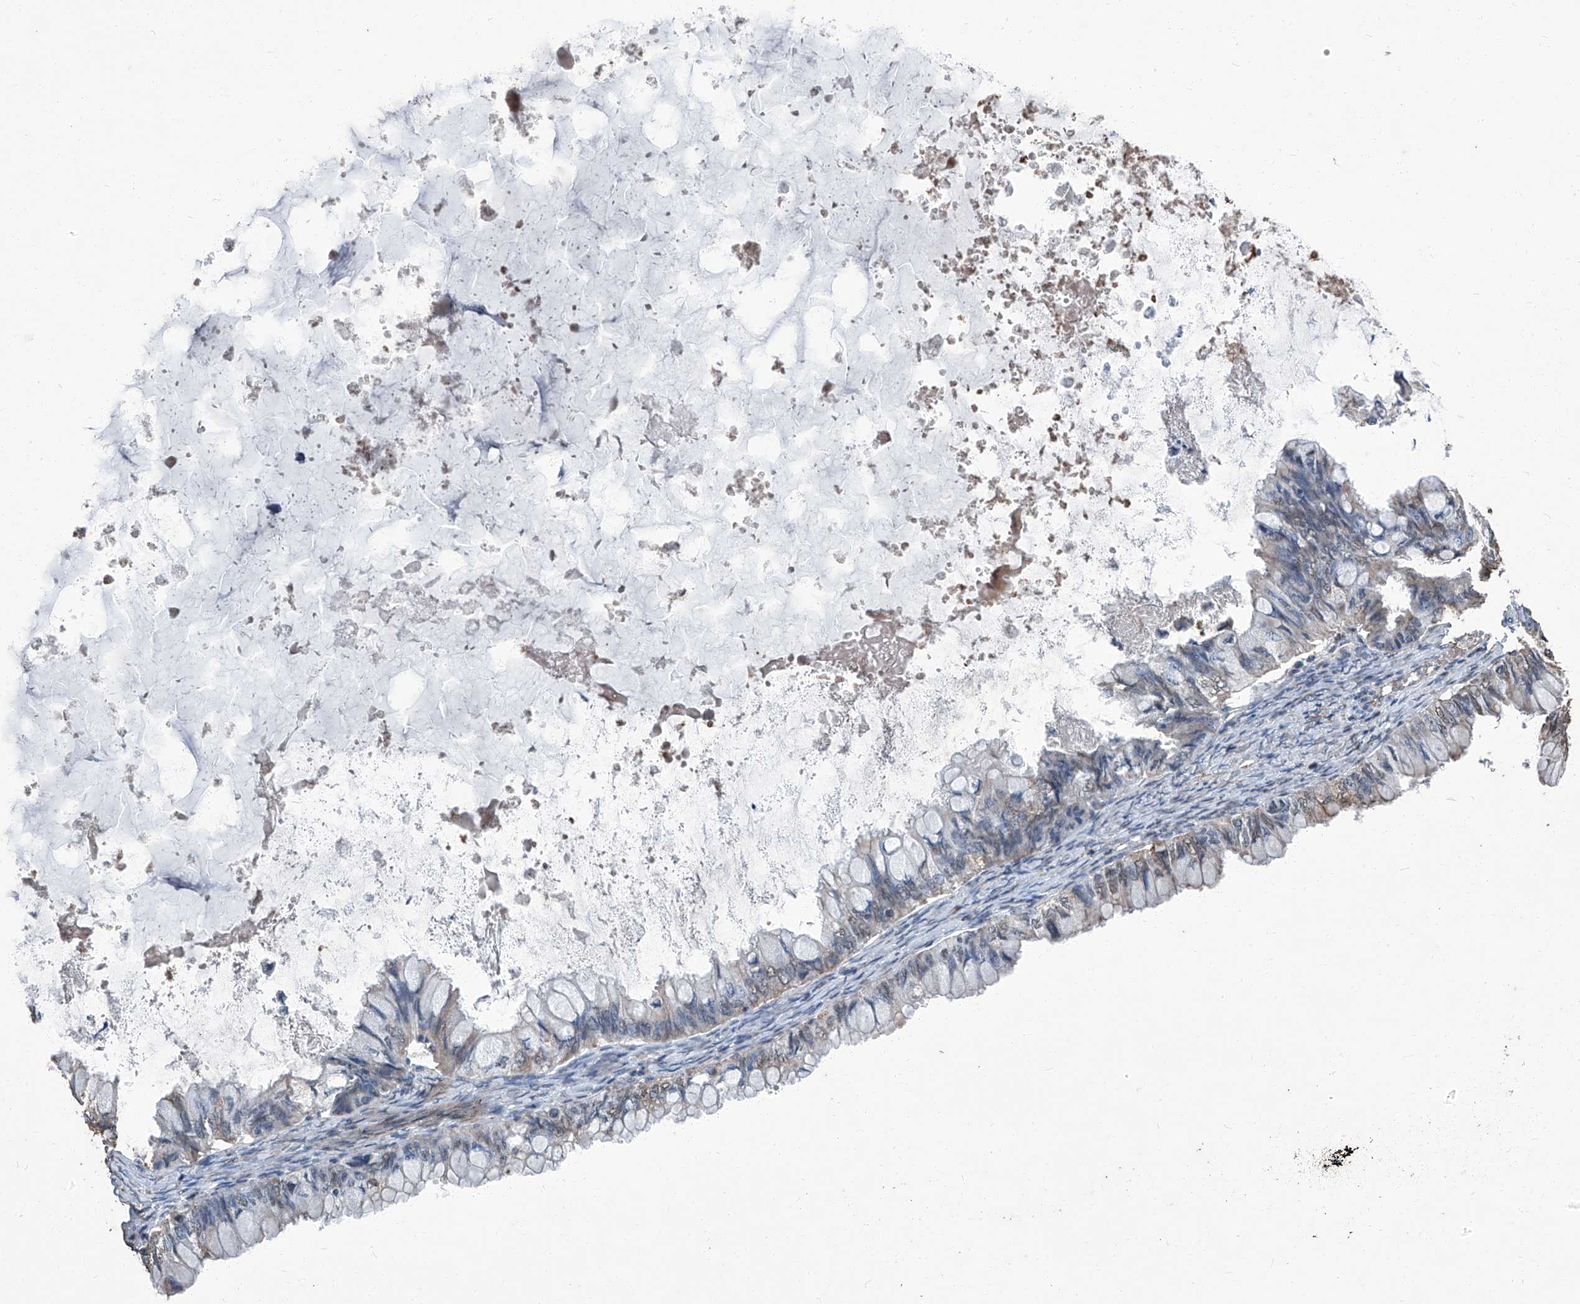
{"staining": {"intensity": "moderate", "quantity": "25%-75%", "location": "cytoplasmic/membranous"}, "tissue": "ovarian cancer", "cell_type": "Tumor cells", "image_type": "cancer", "snomed": [{"axis": "morphology", "description": "Cystadenocarcinoma, mucinous, NOS"}, {"axis": "topography", "description": "Ovary"}], "caption": "Immunohistochemical staining of human ovarian cancer (mucinous cystadenocarcinoma) exhibits medium levels of moderate cytoplasmic/membranous positivity in about 25%-75% of tumor cells.", "gene": "STARD7", "patient": {"sex": "female", "age": 80}}